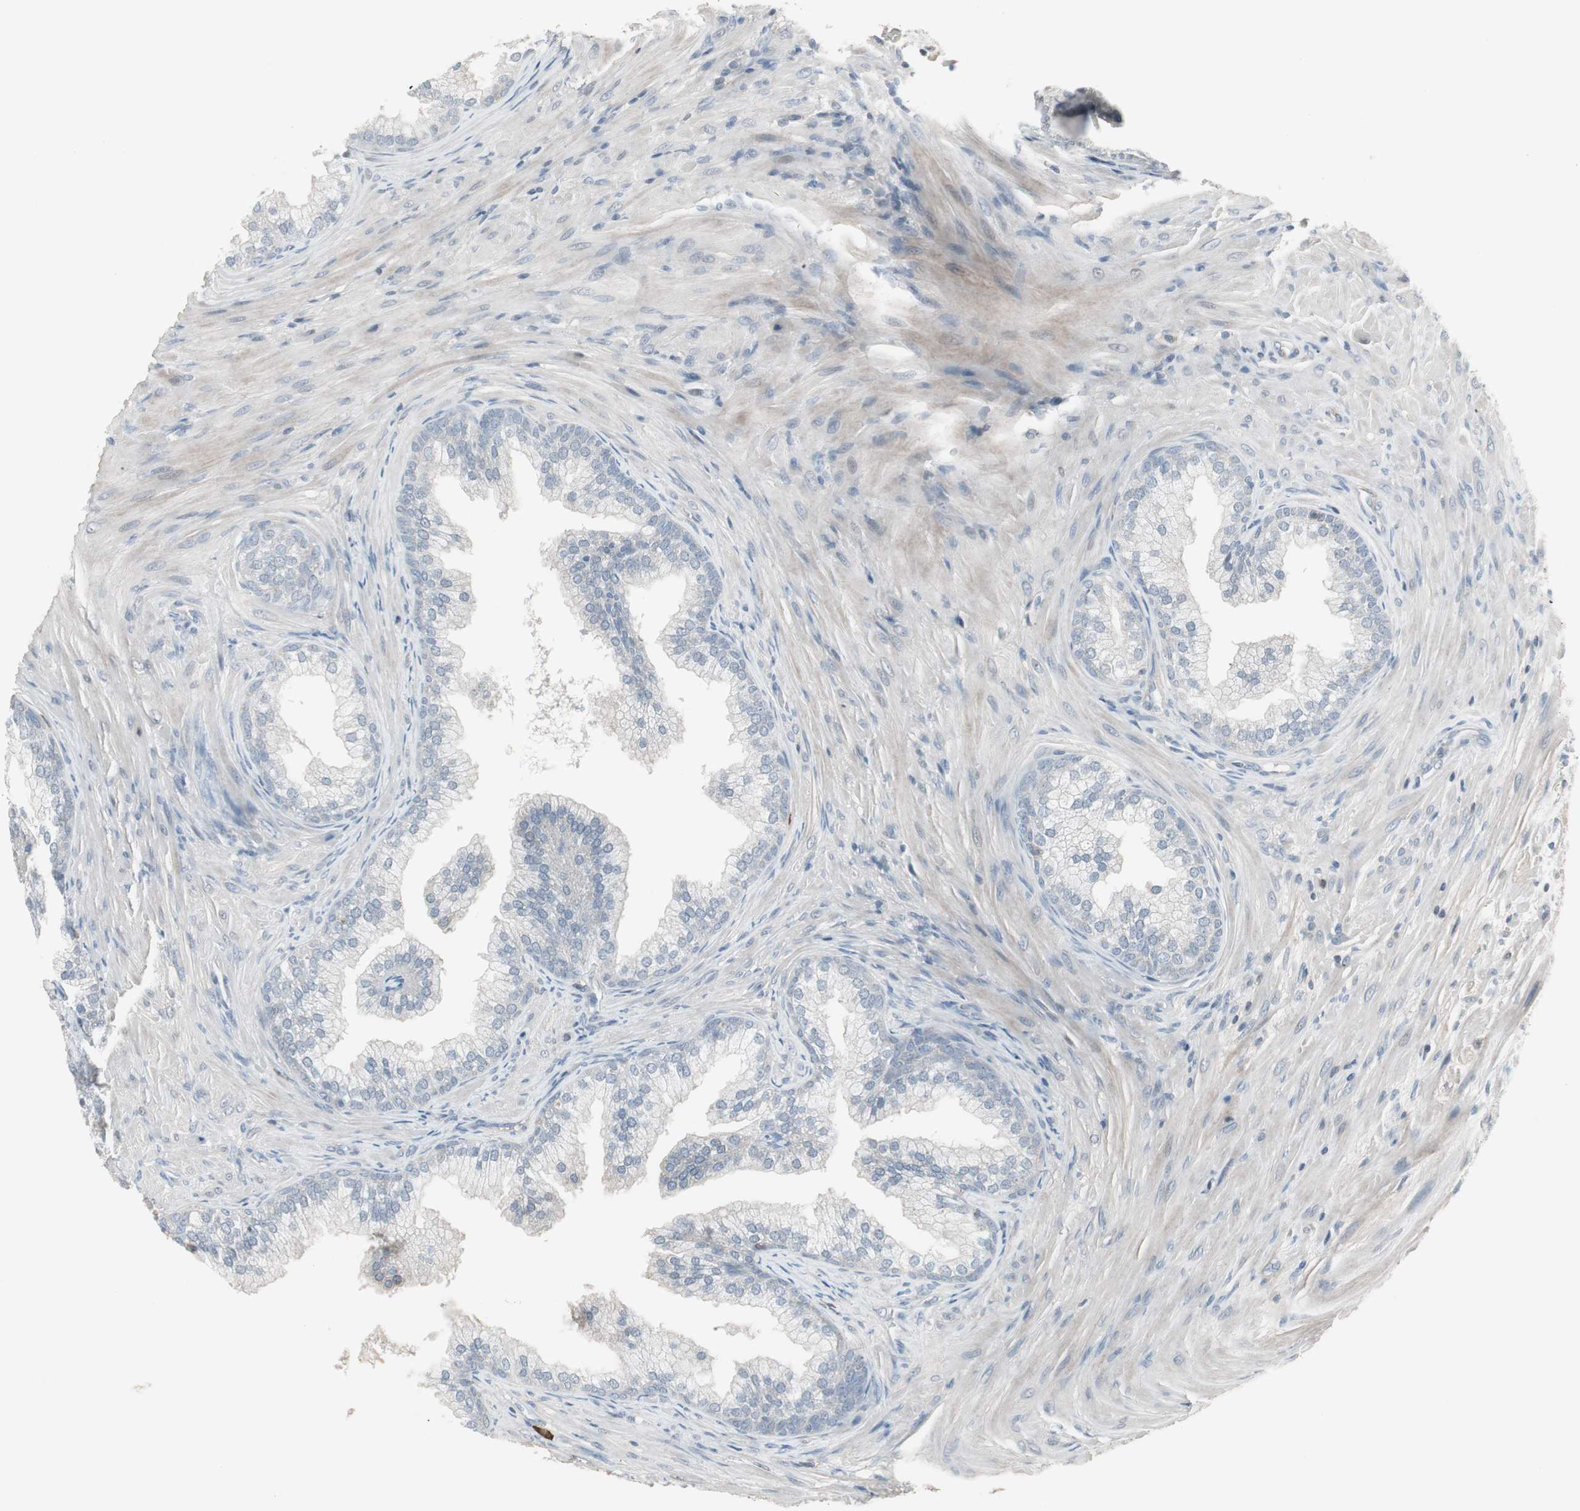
{"staining": {"intensity": "weak", "quantity": "<25%", "location": "cytoplasmic/membranous"}, "tissue": "prostate", "cell_type": "Glandular cells", "image_type": "normal", "snomed": [{"axis": "morphology", "description": "Normal tissue, NOS"}, {"axis": "topography", "description": "Prostate"}], "caption": "High power microscopy histopathology image of an immunohistochemistry (IHC) histopathology image of unremarkable prostate, revealing no significant expression in glandular cells.", "gene": "ZSCAN32", "patient": {"sex": "male", "age": 76}}